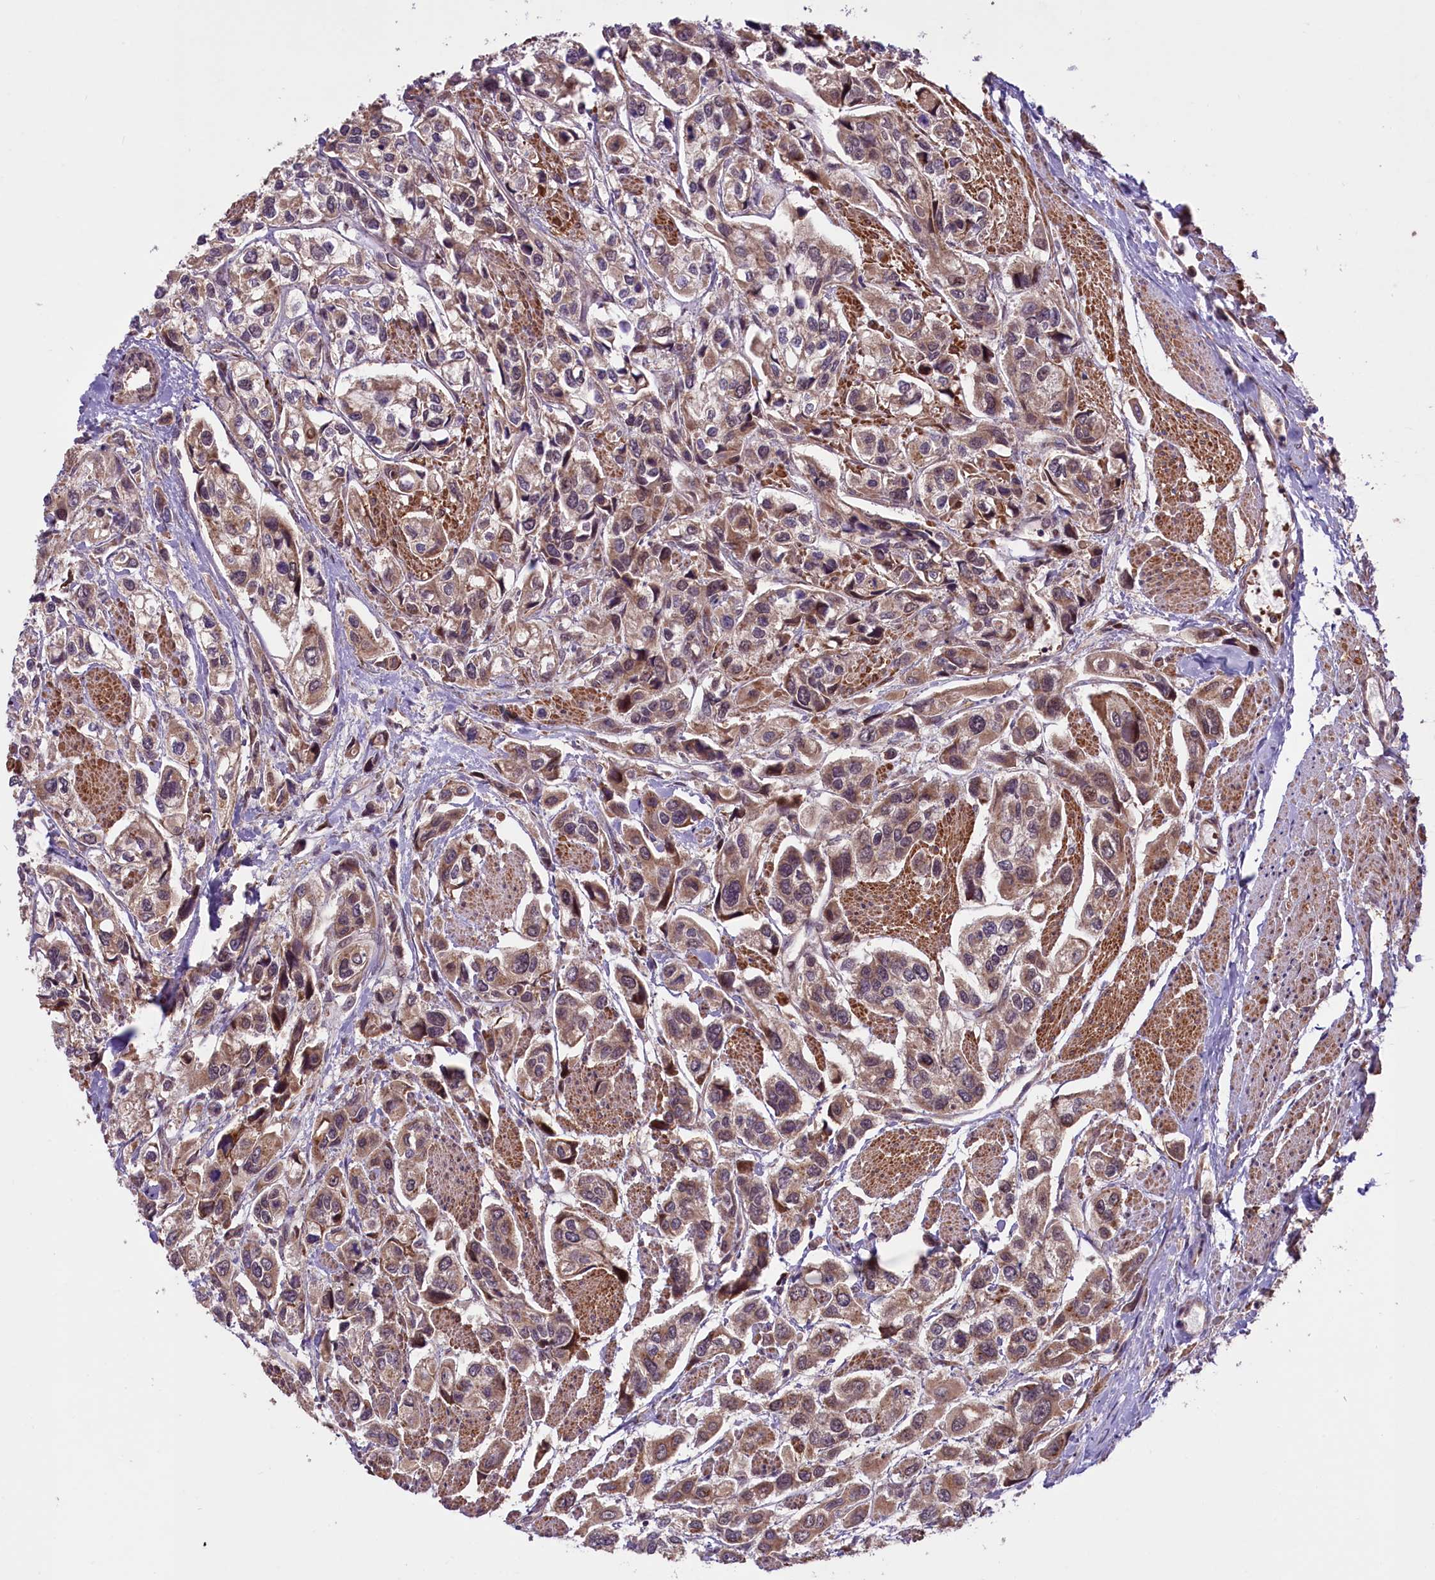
{"staining": {"intensity": "weak", "quantity": "25%-75%", "location": "cytoplasmic/membranous"}, "tissue": "urothelial cancer", "cell_type": "Tumor cells", "image_type": "cancer", "snomed": [{"axis": "morphology", "description": "Urothelial carcinoma, High grade"}, {"axis": "topography", "description": "Urinary bladder"}], "caption": "Weak cytoplasmic/membranous positivity is present in about 25%-75% of tumor cells in high-grade urothelial carcinoma. (DAB = brown stain, brightfield microscopy at high magnification).", "gene": "HDAC5", "patient": {"sex": "male", "age": 67}}